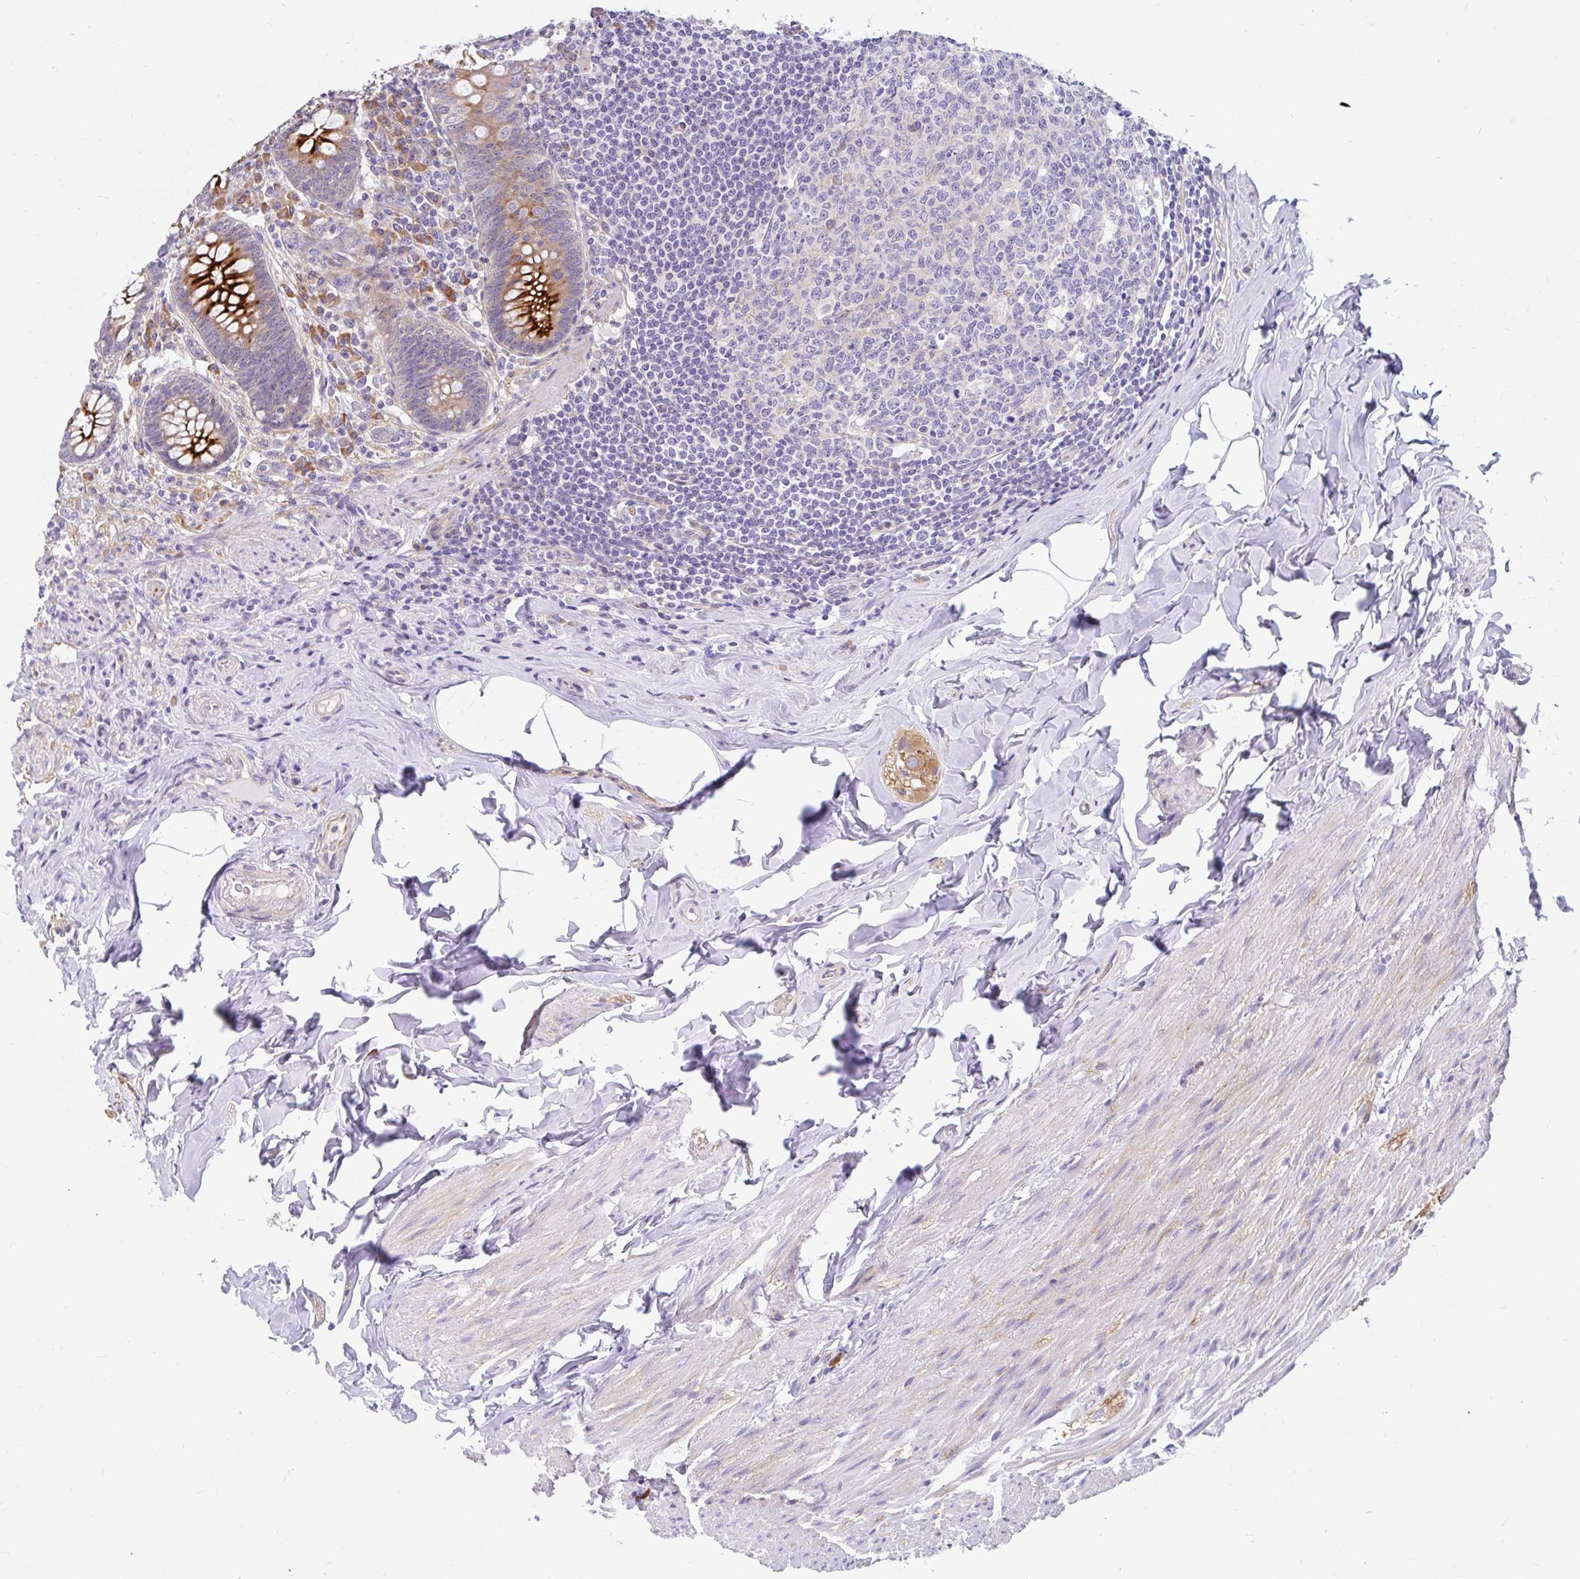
{"staining": {"intensity": "strong", "quantity": "25%-75%", "location": "cytoplasmic/membranous"}, "tissue": "appendix", "cell_type": "Glandular cells", "image_type": "normal", "snomed": [{"axis": "morphology", "description": "Normal tissue, NOS"}, {"axis": "topography", "description": "Appendix"}], "caption": "Immunohistochemistry (IHC) photomicrograph of benign appendix stained for a protein (brown), which reveals high levels of strong cytoplasmic/membranous expression in approximately 25%-75% of glandular cells.", "gene": "LRRC26", "patient": {"sex": "male", "age": 71}}